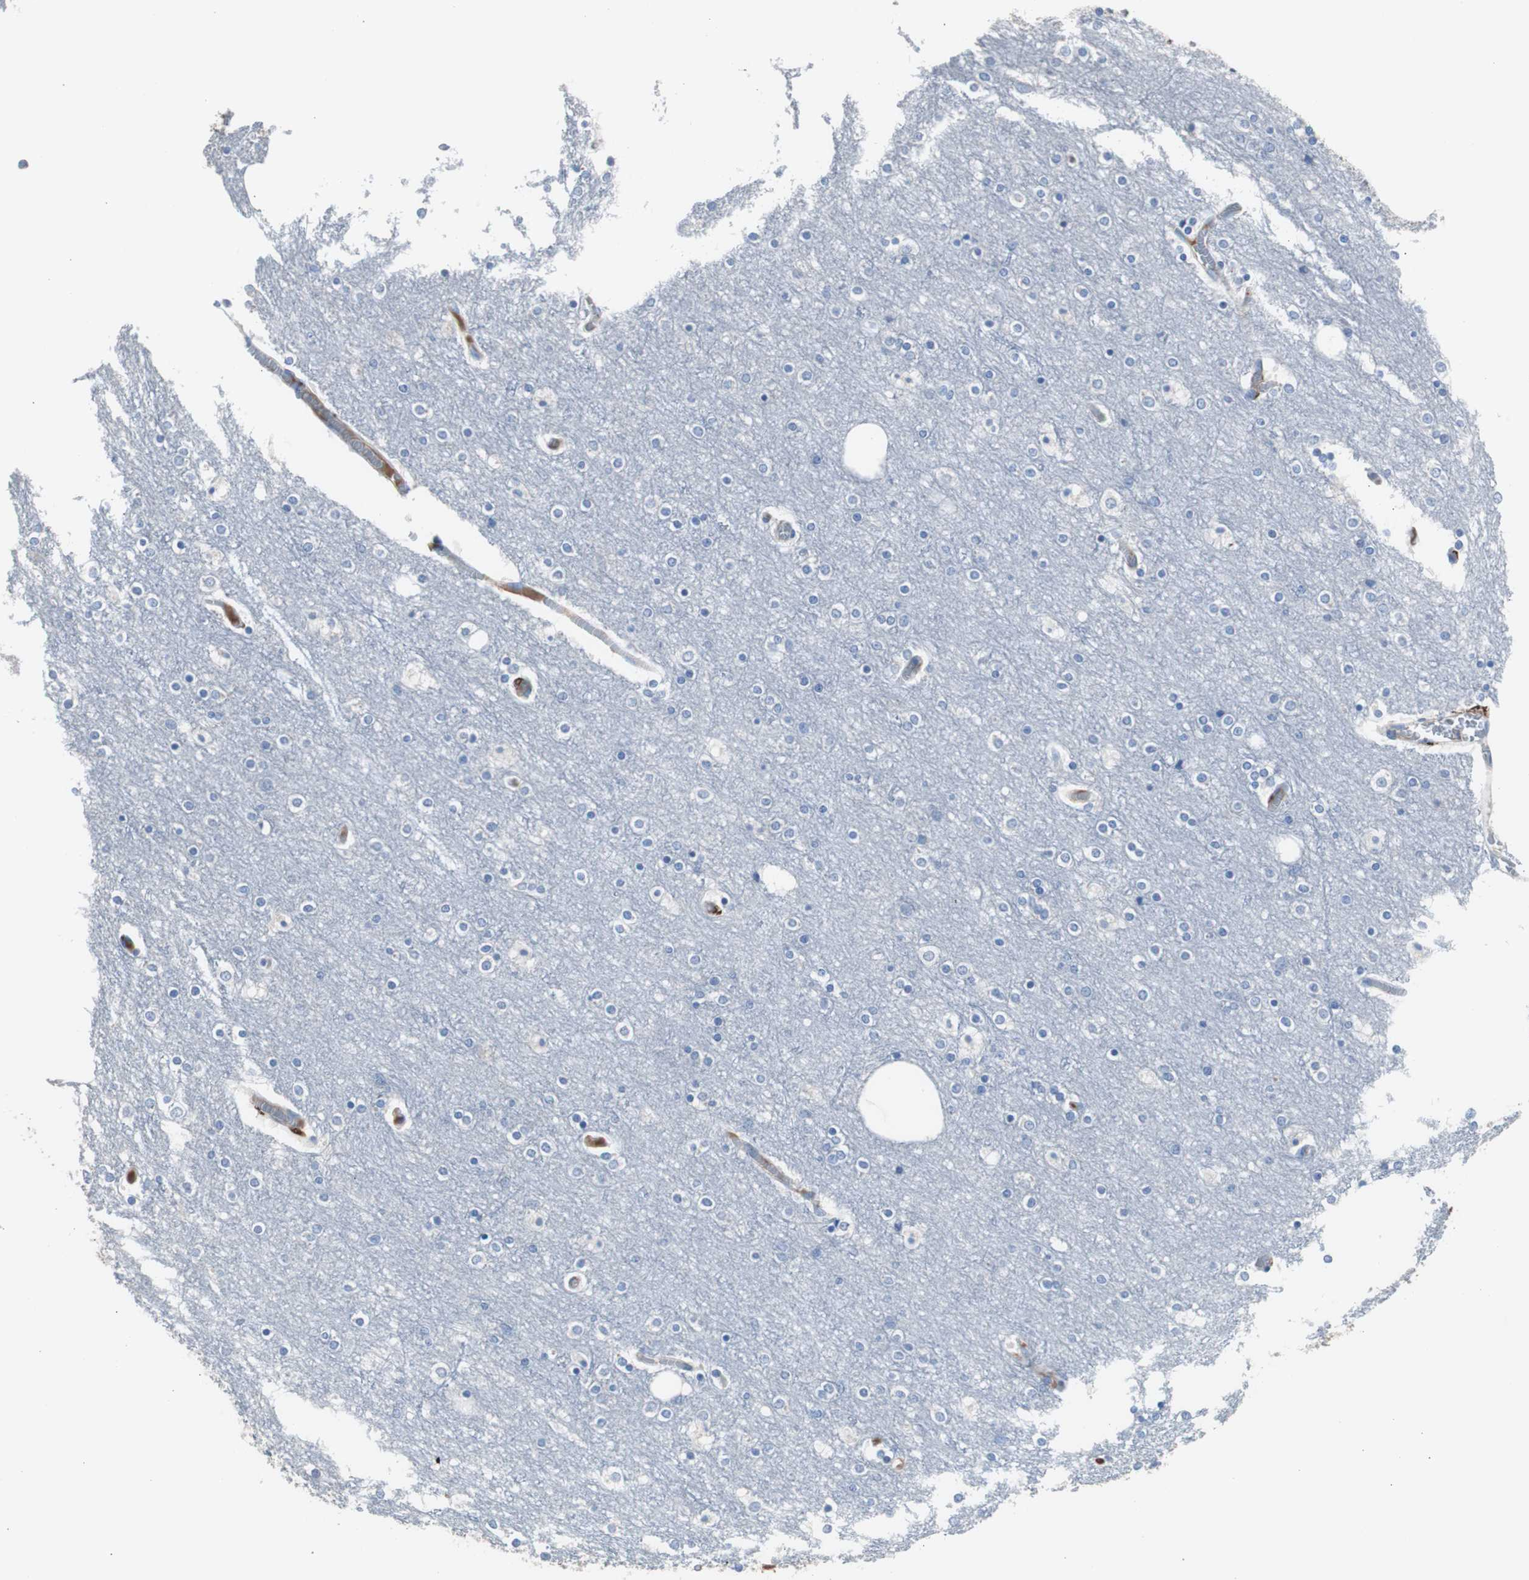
{"staining": {"intensity": "negative", "quantity": "none", "location": "none"}, "tissue": "cerebral cortex", "cell_type": "Endothelial cells", "image_type": "normal", "snomed": [{"axis": "morphology", "description": "Normal tissue, NOS"}, {"axis": "topography", "description": "Cerebral cortex"}], "caption": "DAB immunohistochemical staining of benign cerebral cortex displays no significant expression in endothelial cells.", "gene": "FCGR2B", "patient": {"sex": "female", "age": 54}}